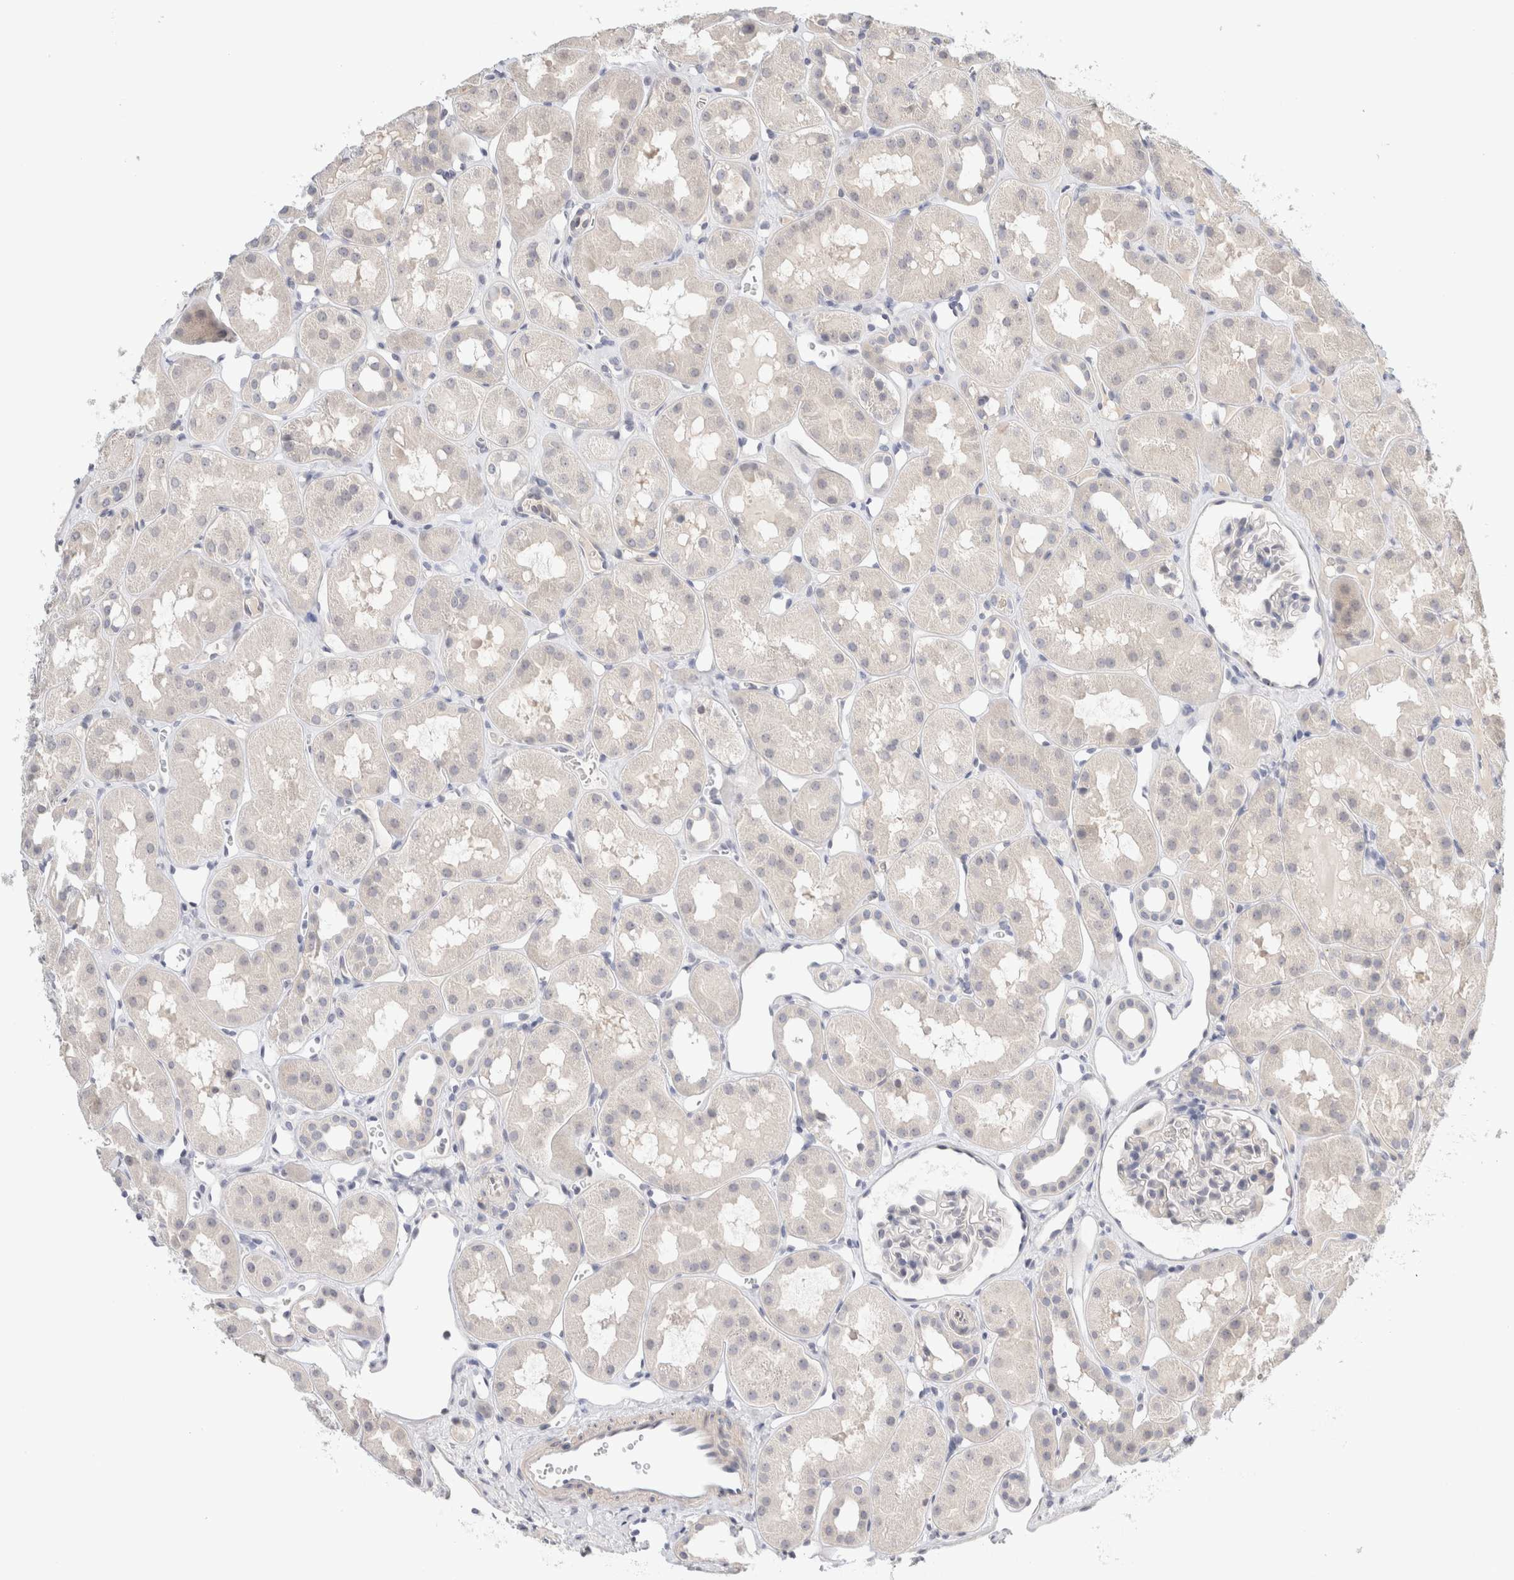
{"staining": {"intensity": "negative", "quantity": "none", "location": "none"}, "tissue": "kidney", "cell_type": "Cells in glomeruli", "image_type": "normal", "snomed": [{"axis": "morphology", "description": "Normal tissue, NOS"}, {"axis": "topography", "description": "Kidney"}], "caption": "This is a image of IHC staining of benign kidney, which shows no expression in cells in glomeruli. (Immunohistochemistry, brightfield microscopy, high magnification).", "gene": "SPRTN", "patient": {"sex": "male", "age": 16}}